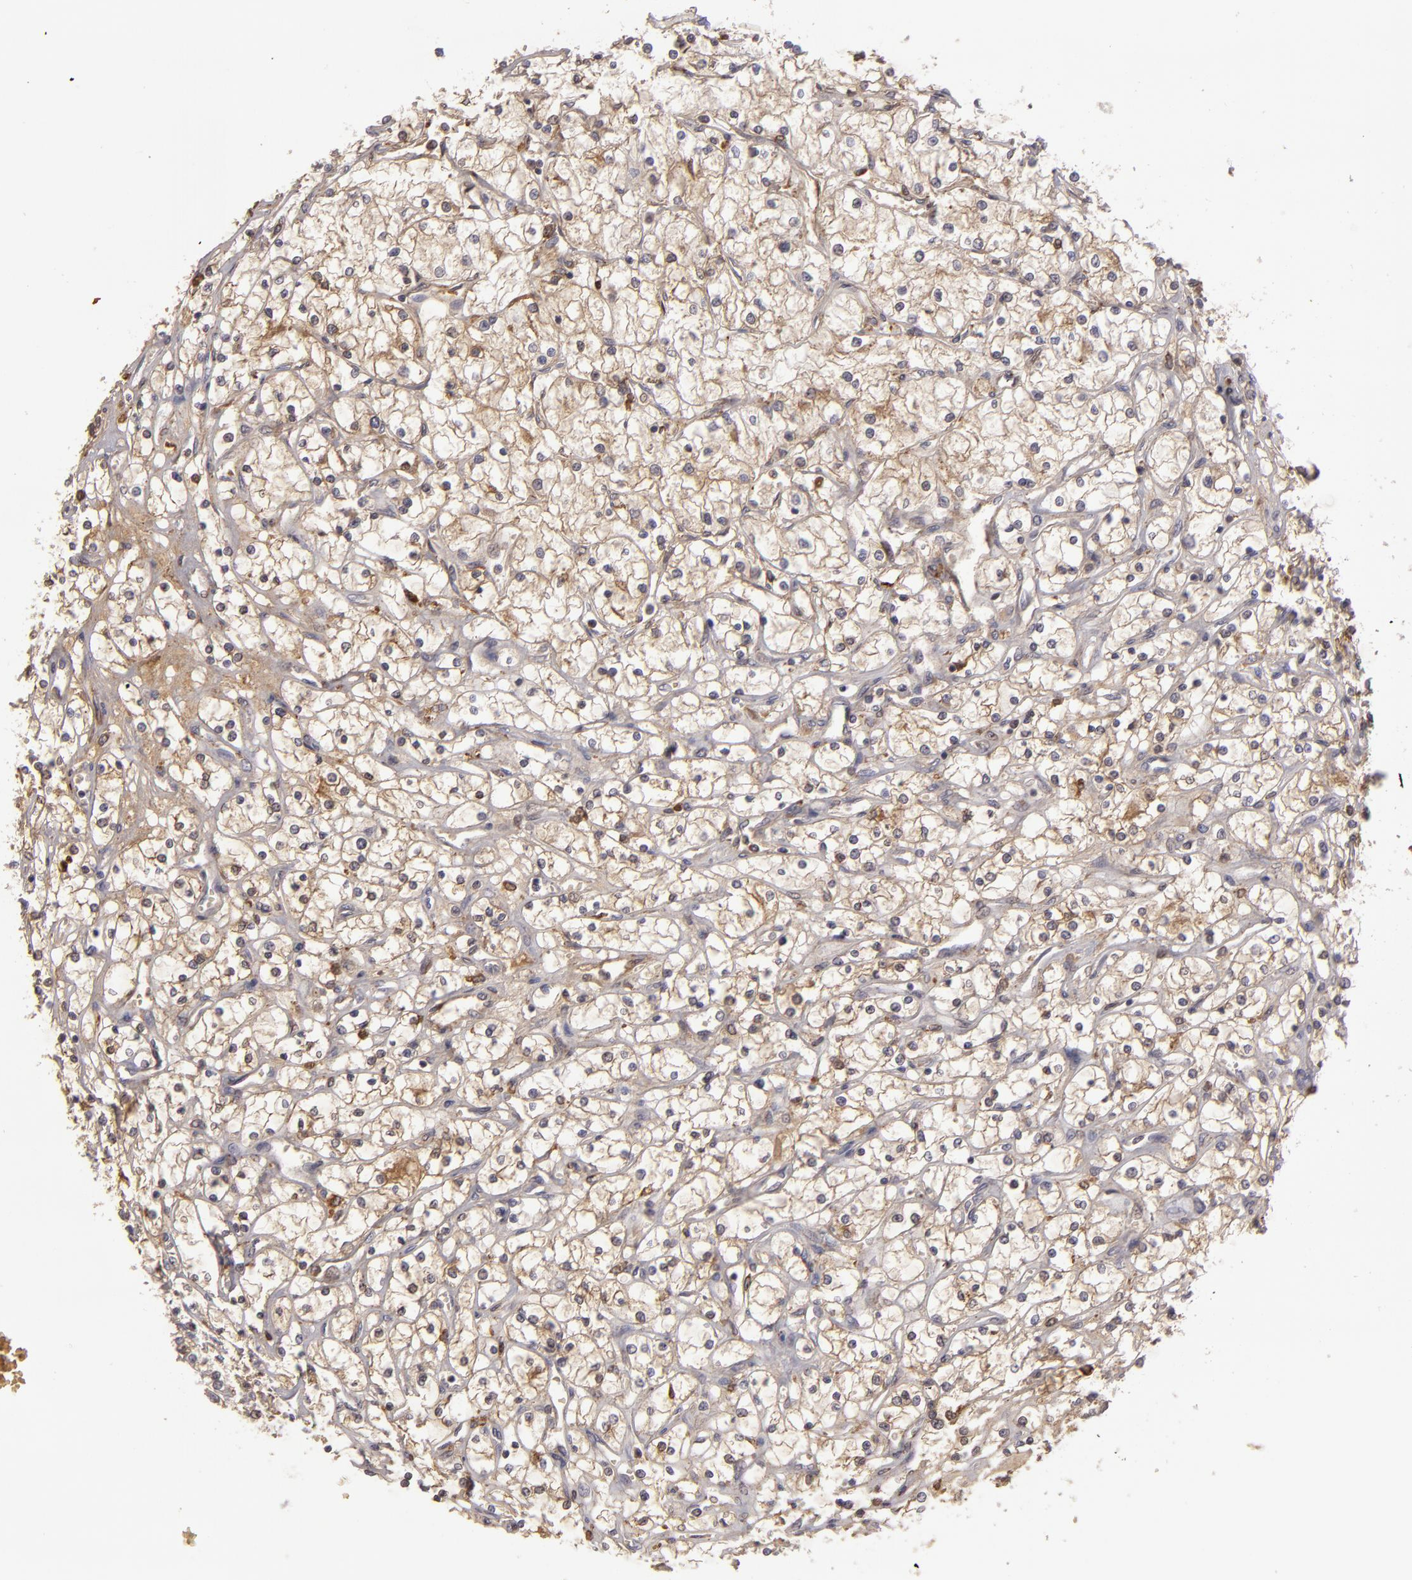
{"staining": {"intensity": "moderate", "quantity": ">75%", "location": "cytoplasmic/membranous"}, "tissue": "renal cancer", "cell_type": "Tumor cells", "image_type": "cancer", "snomed": [{"axis": "morphology", "description": "Adenocarcinoma, NOS"}, {"axis": "topography", "description": "Kidney"}], "caption": "Tumor cells exhibit moderate cytoplasmic/membranous staining in approximately >75% of cells in renal cancer. (DAB IHC with brightfield microscopy, high magnification).", "gene": "CFB", "patient": {"sex": "male", "age": 61}}